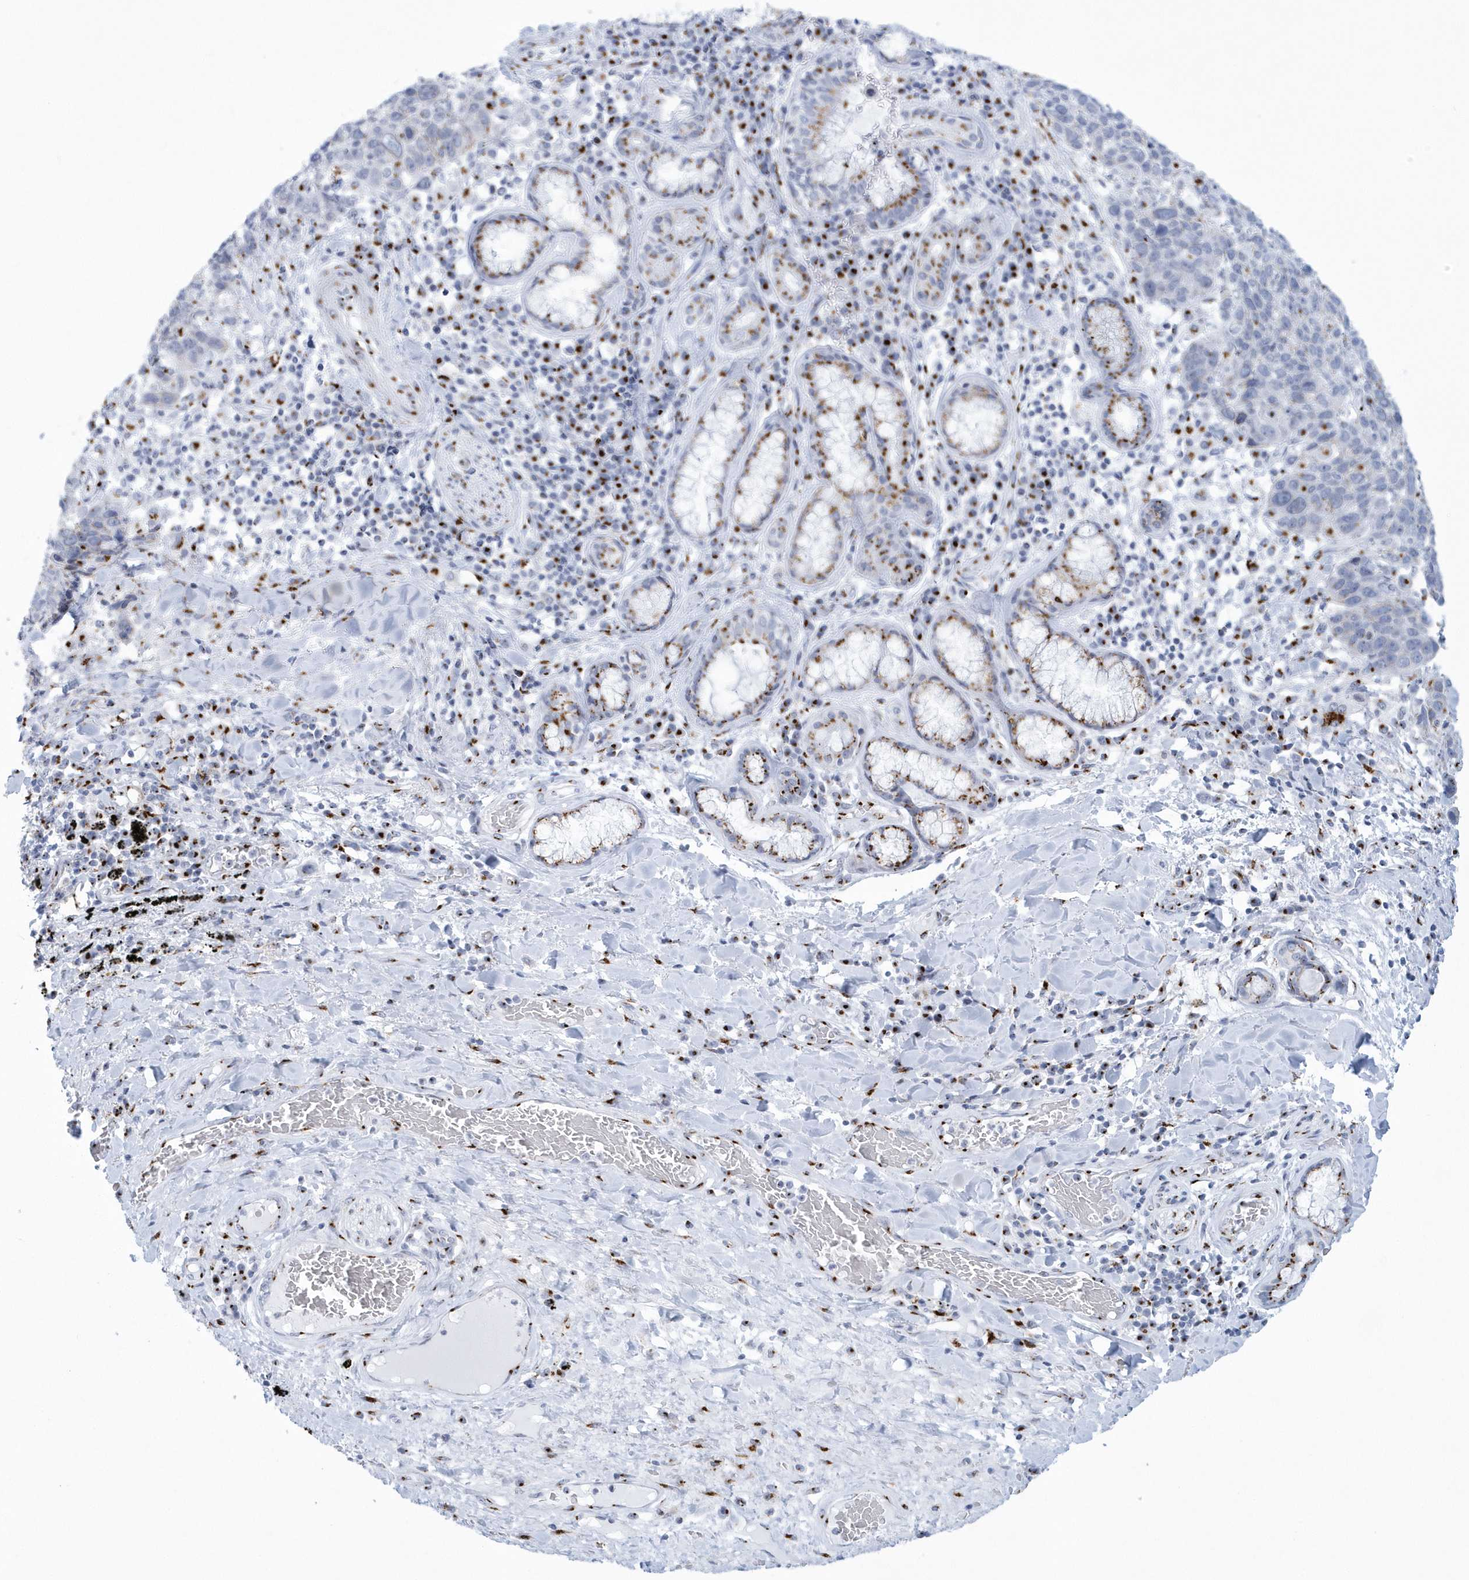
{"staining": {"intensity": "weak", "quantity": "<25%", "location": "cytoplasmic/membranous"}, "tissue": "lung cancer", "cell_type": "Tumor cells", "image_type": "cancer", "snomed": [{"axis": "morphology", "description": "Squamous cell carcinoma, NOS"}, {"axis": "topography", "description": "Lung"}], "caption": "Immunohistochemical staining of lung squamous cell carcinoma reveals no significant staining in tumor cells.", "gene": "SLX9", "patient": {"sex": "male", "age": 66}}